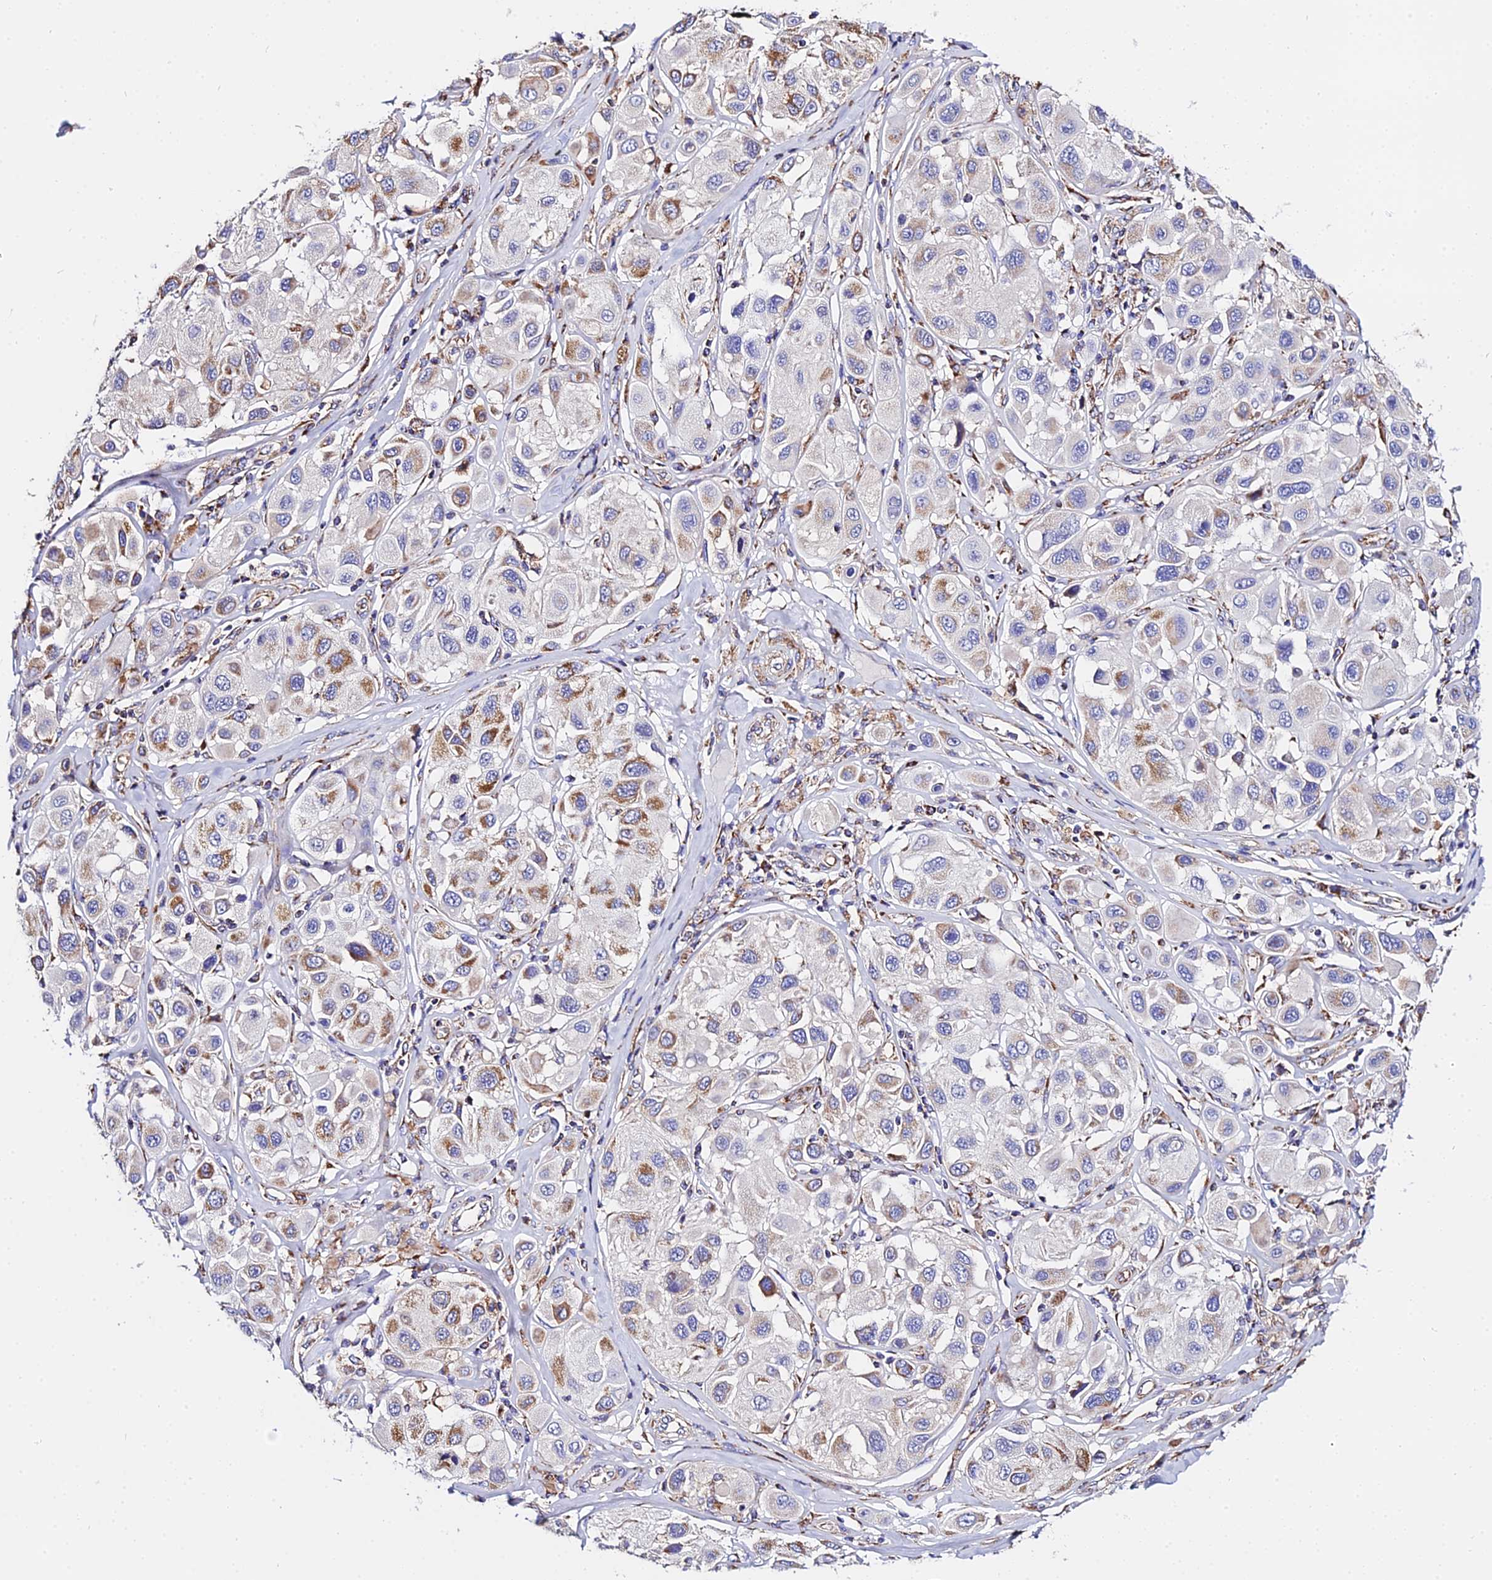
{"staining": {"intensity": "moderate", "quantity": "25%-75%", "location": "cytoplasmic/membranous"}, "tissue": "melanoma", "cell_type": "Tumor cells", "image_type": "cancer", "snomed": [{"axis": "morphology", "description": "Malignant melanoma, Metastatic site"}, {"axis": "topography", "description": "Skin"}], "caption": "Approximately 25%-75% of tumor cells in melanoma show moderate cytoplasmic/membranous protein staining as visualized by brown immunohistochemical staining.", "gene": "ZNF573", "patient": {"sex": "male", "age": 41}}